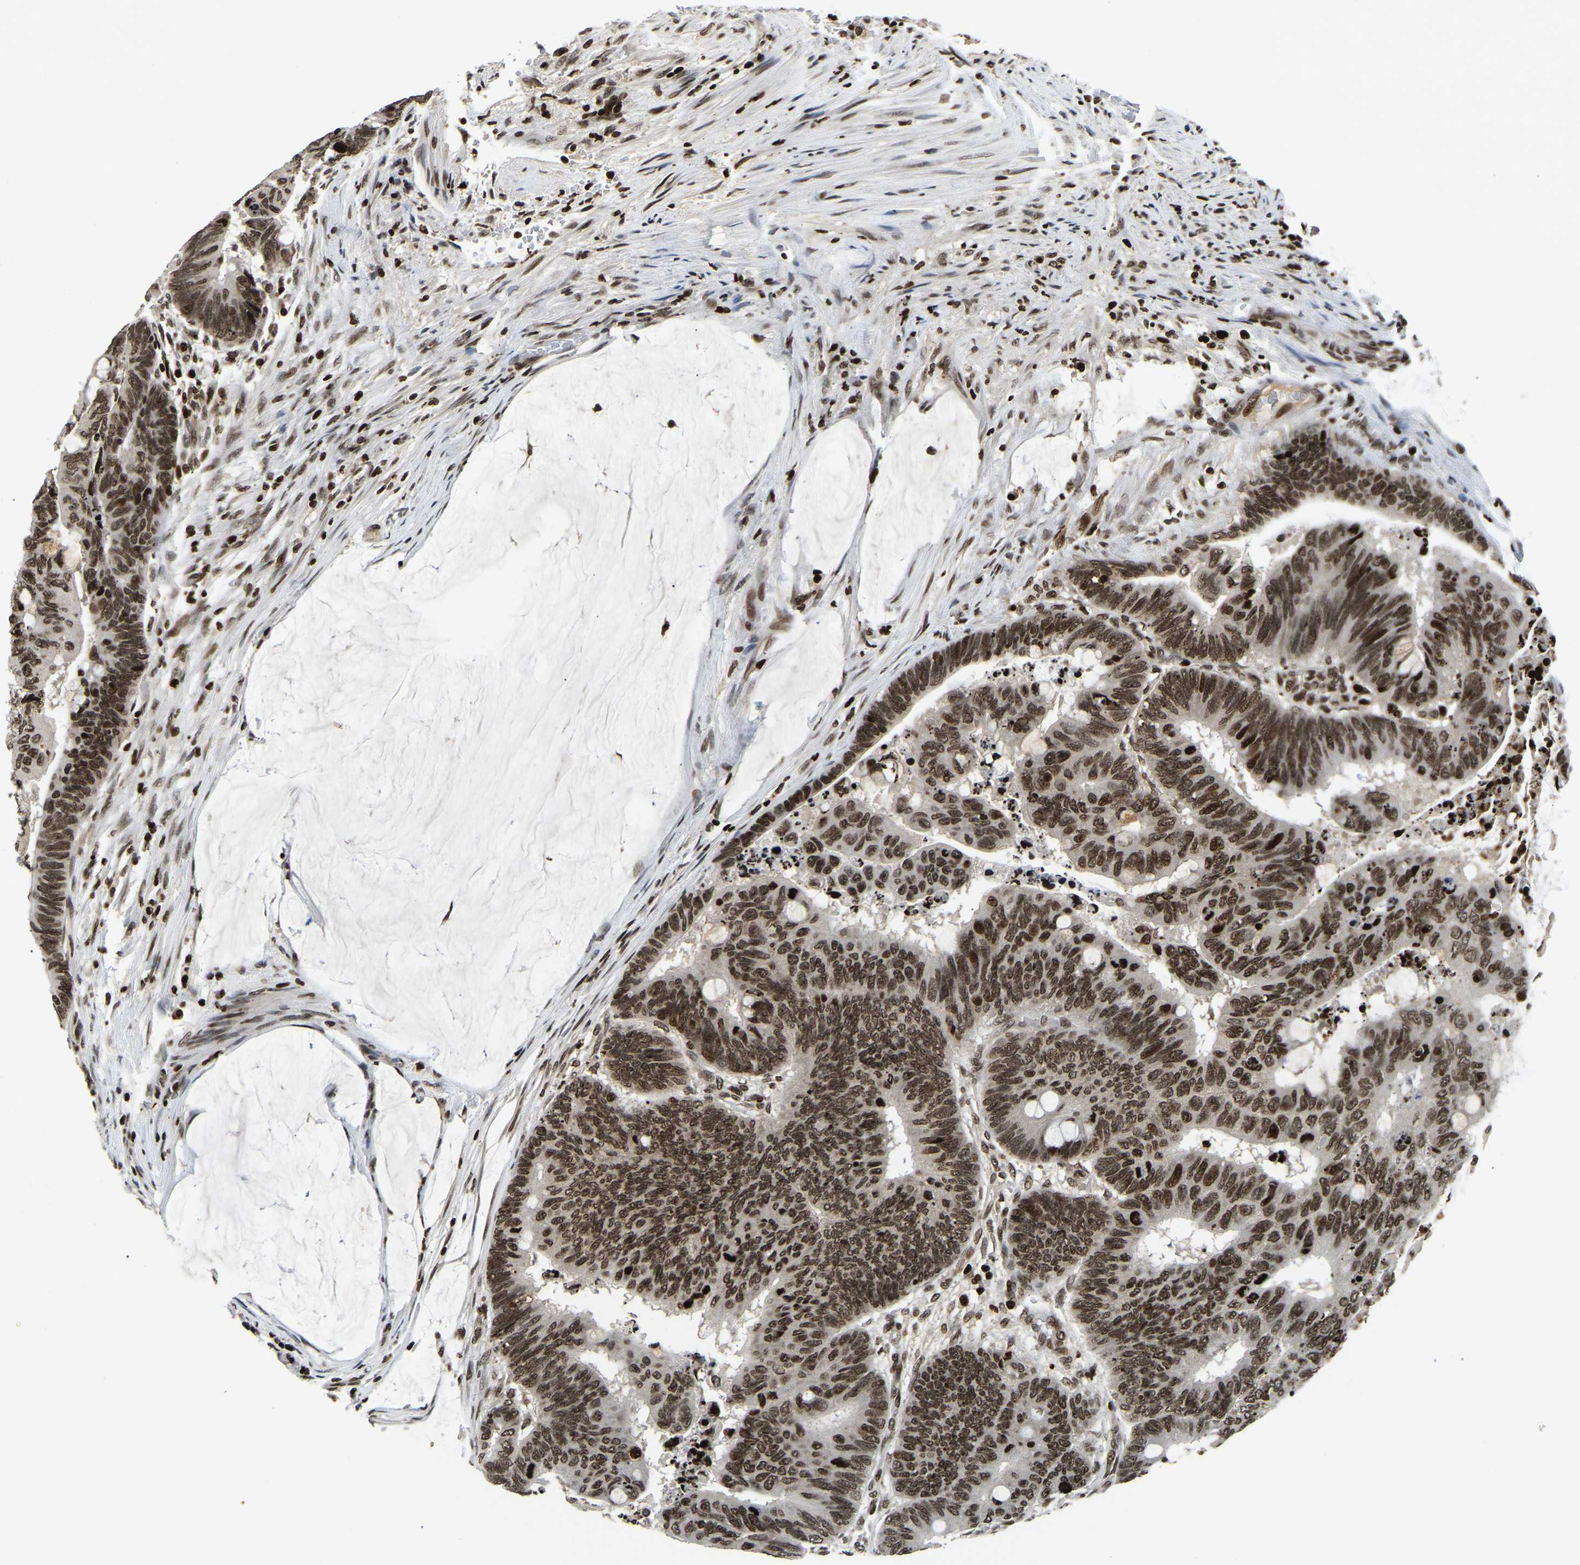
{"staining": {"intensity": "strong", "quantity": ">75%", "location": "nuclear"}, "tissue": "colorectal cancer", "cell_type": "Tumor cells", "image_type": "cancer", "snomed": [{"axis": "morphology", "description": "Normal tissue, NOS"}, {"axis": "morphology", "description": "Adenocarcinoma, NOS"}, {"axis": "topography", "description": "Rectum"}], "caption": "Immunohistochemical staining of human colorectal adenocarcinoma demonstrates strong nuclear protein expression in about >75% of tumor cells.", "gene": "LRRC61", "patient": {"sex": "male", "age": 92}}